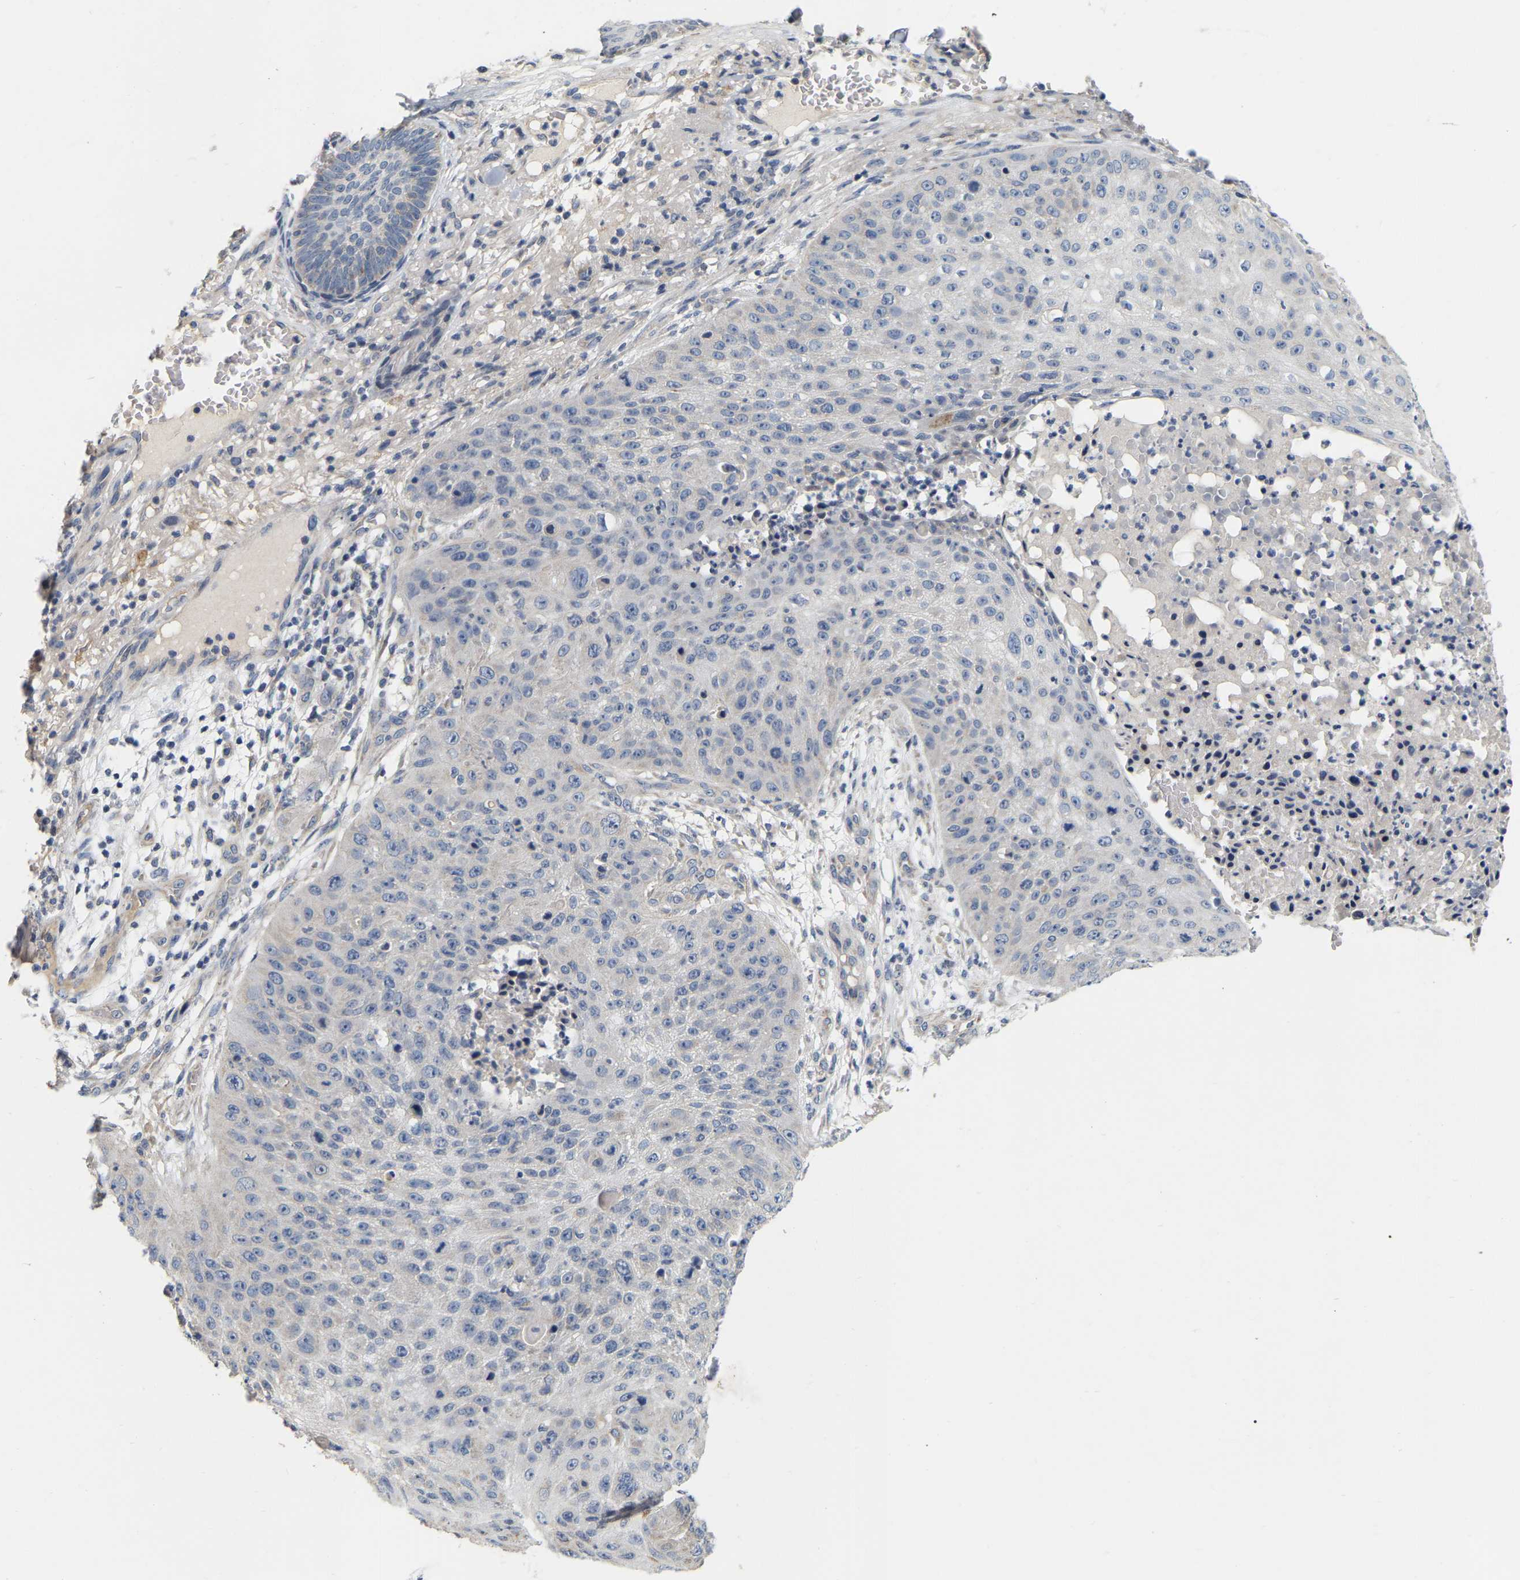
{"staining": {"intensity": "negative", "quantity": "none", "location": "none"}, "tissue": "skin cancer", "cell_type": "Tumor cells", "image_type": "cancer", "snomed": [{"axis": "morphology", "description": "Squamous cell carcinoma, NOS"}, {"axis": "topography", "description": "Skin"}], "caption": "The histopathology image shows no staining of tumor cells in squamous cell carcinoma (skin). Brightfield microscopy of immunohistochemistry stained with DAB (3,3'-diaminobenzidine) (brown) and hematoxylin (blue), captured at high magnification.", "gene": "SSH1", "patient": {"sex": "female", "age": 80}}